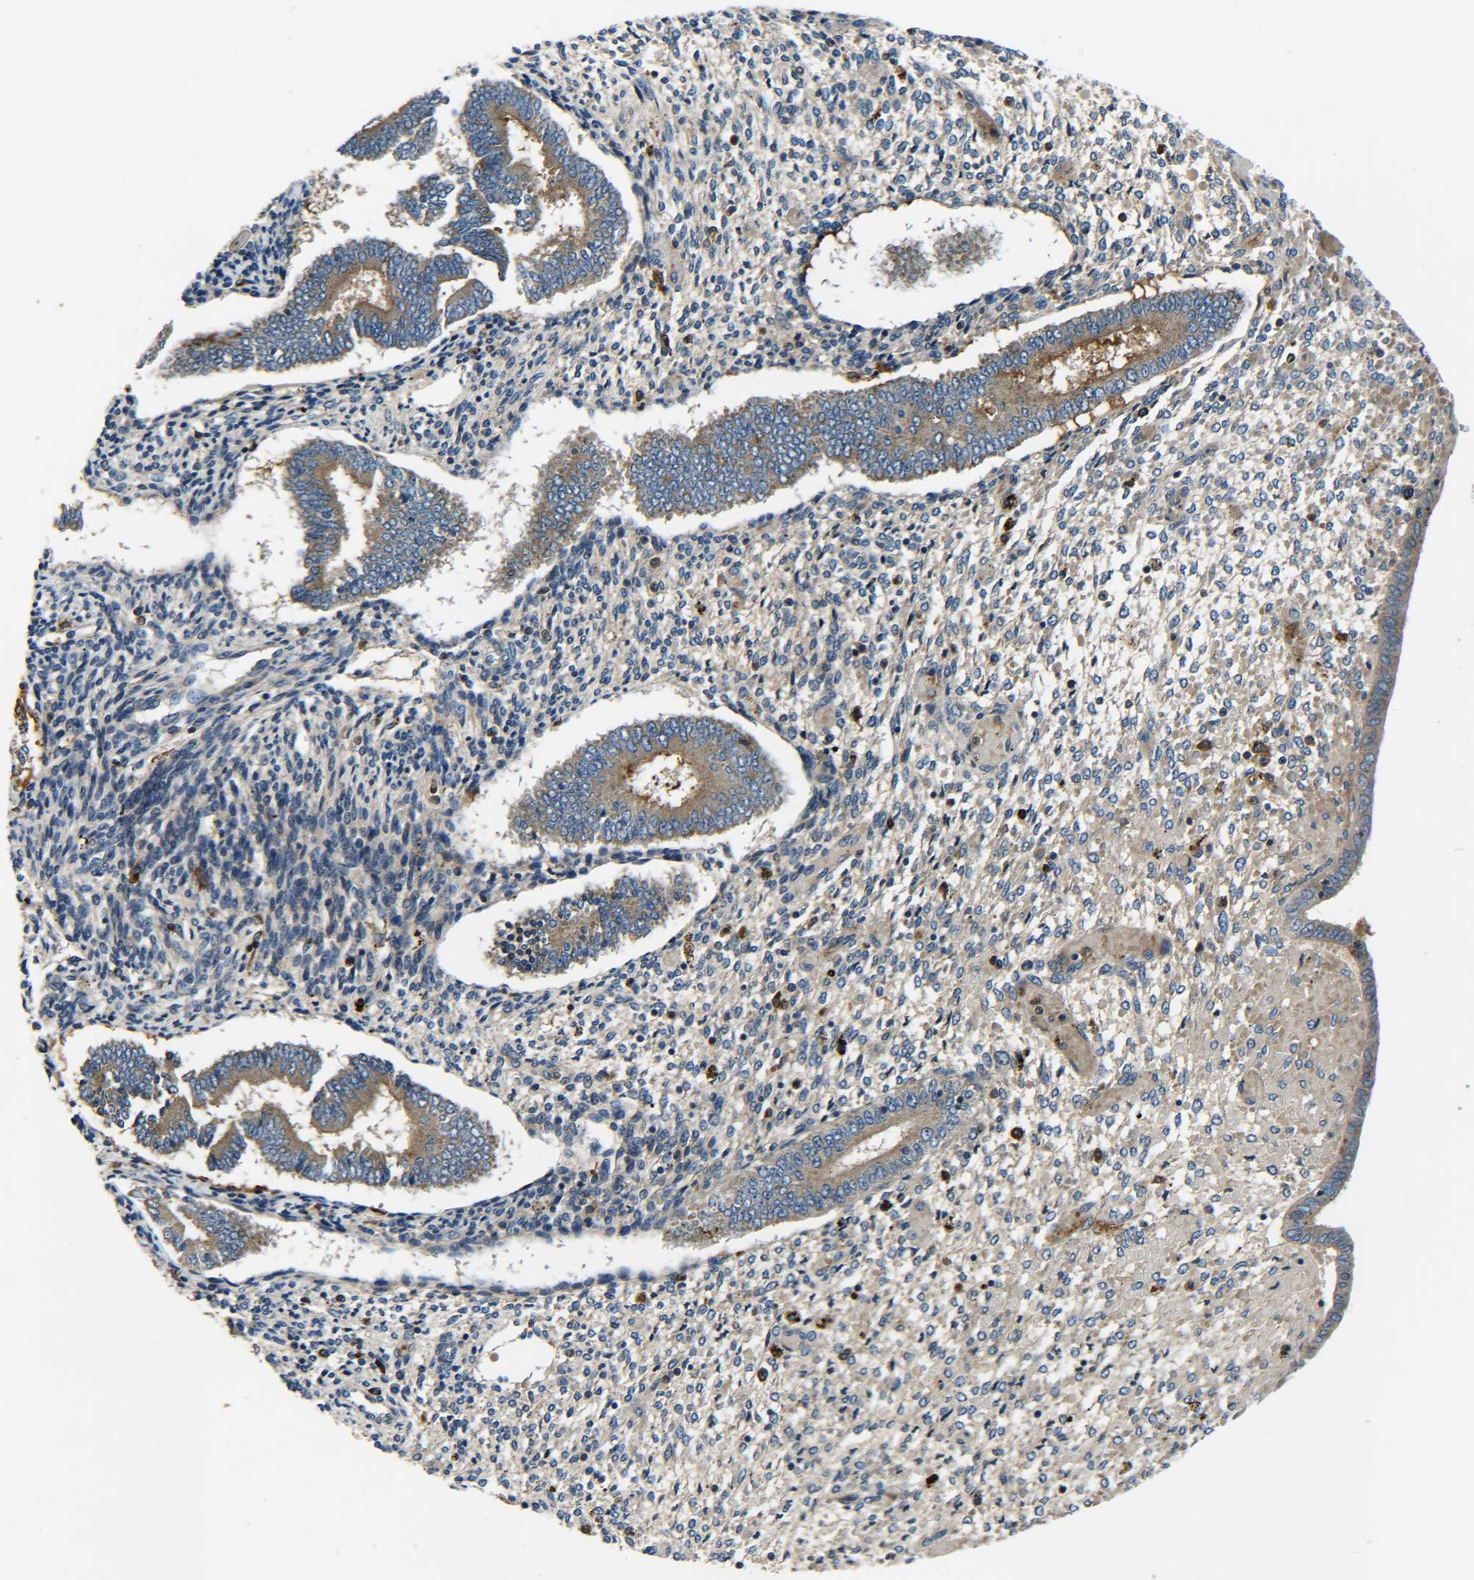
{"staining": {"intensity": "weak", "quantity": "25%-75%", "location": "cytoplasmic/membranous"}, "tissue": "endometrium", "cell_type": "Cells in endometrial stroma", "image_type": "normal", "snomed": [{"axis": "morphology", "description": "Normal tissue, NOS"}, {"axis": "topography", "description": "Endometrium"}], "caption": "Immunohistochemical staining of benign human endometrium reveals 25%-75% levels of weak cytoplasmic/membranous protein staining in about 25%-75% of cells in endometrial stroma. (brown staining indicates protein expression, while blue staining denotes nuclei).", "gene": "RAB1B", "patient": {"sex": "female", "age": 42}}